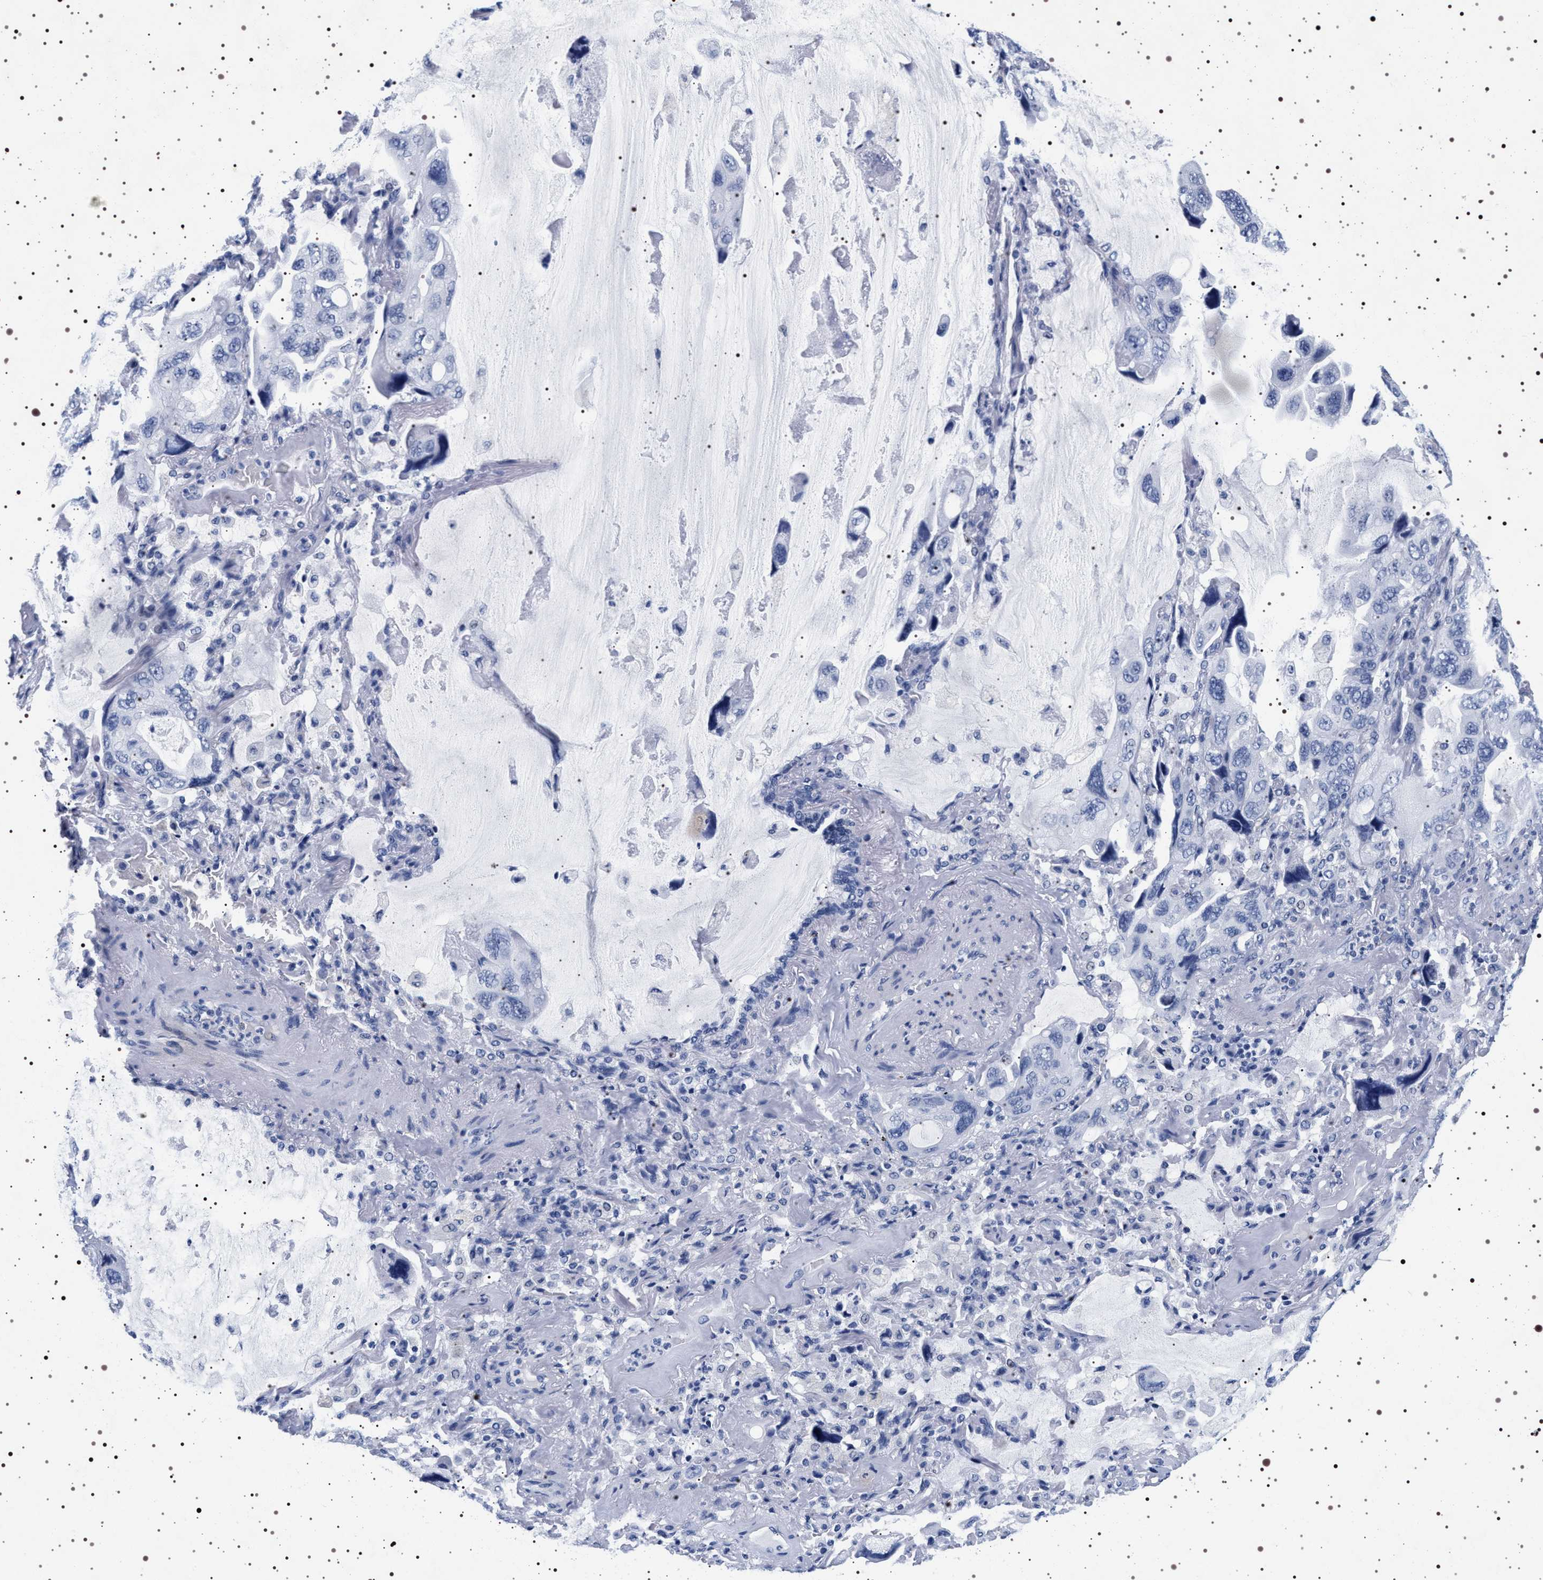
{"staining": {"intensity": "negative", "quantity": "none", "location": "none"}, "tissue": "lung cancer", "cell_type": "Tumor cells", "image_type": "cancer", "snomed": [{"axis": "morphology", "description": "Squamous cell carcinoma, NOS"}, {"axis": "topography", "description": "Lung"}], "caption": "This is an IHC photomicrograph of human lung squamous cell carcinoma. There is no expression in tumor cells.", "gene": "SYN1", "patient": {"sex": "female", "age": 73}}